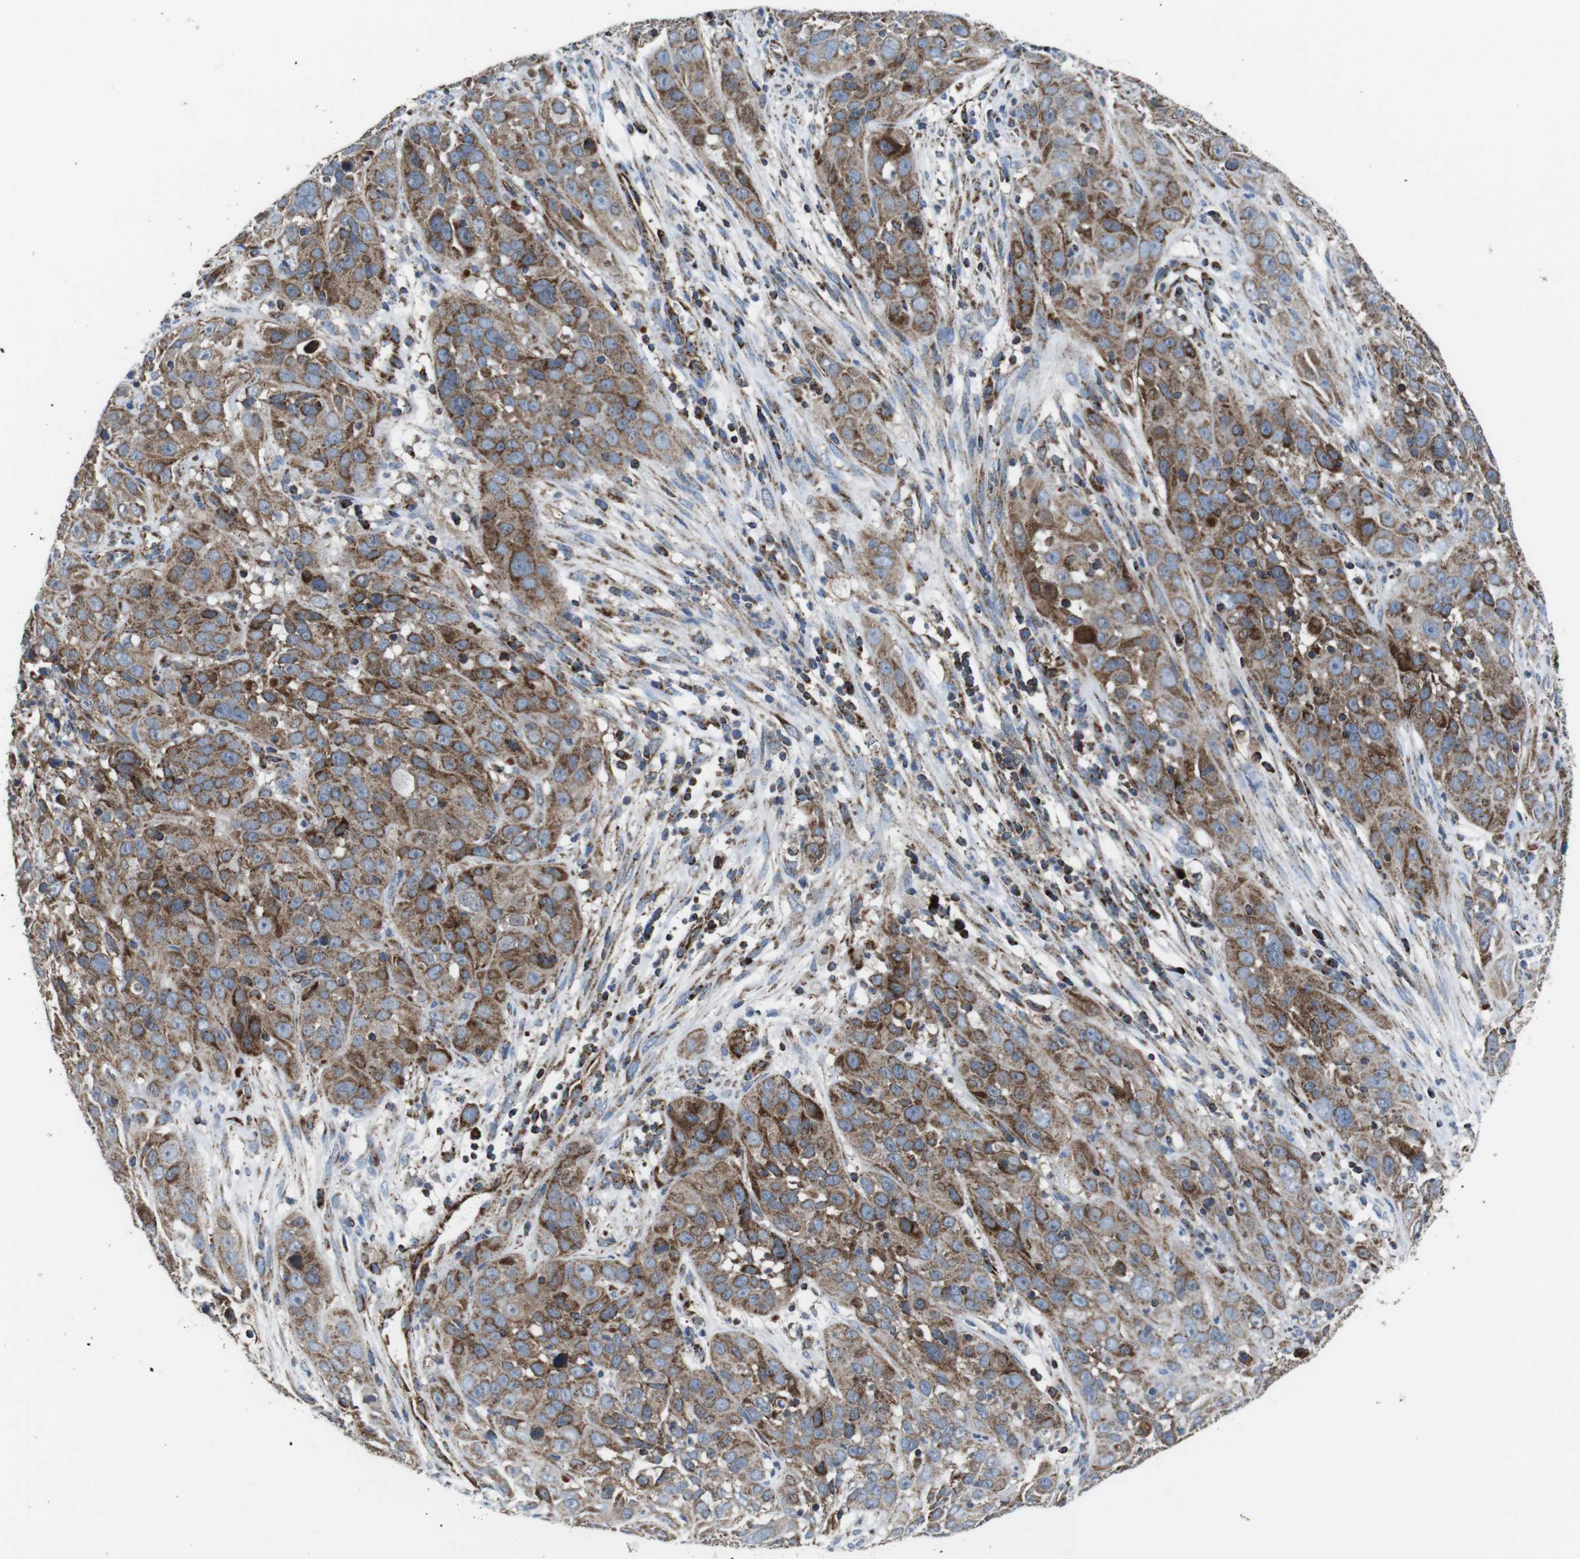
{"staining": {"intensity": "moderate", "quantity": "25%-75%", "location": "cytoplasmic/membranous"}, "tissue": "cervical cancer", "cell_type": "Tumor cells", "image_type": "cancer", "snomed": [{"axis": "morphology", "description": "Squamous cell carcinoma, NOS"}, {"axis": "topography", "description": "Cervix"}], "caption": "Immunohistochemical staining of human squamous cell carcinoma (cervical) shows medium levels of moderate cytoplasmic/membranous protein expression in about 25%-75% of tumor cells. (IHC, brightfield microscopy, high magnification).", "gene": "HK1", "patient": {"sex": "female", "age": 32}}